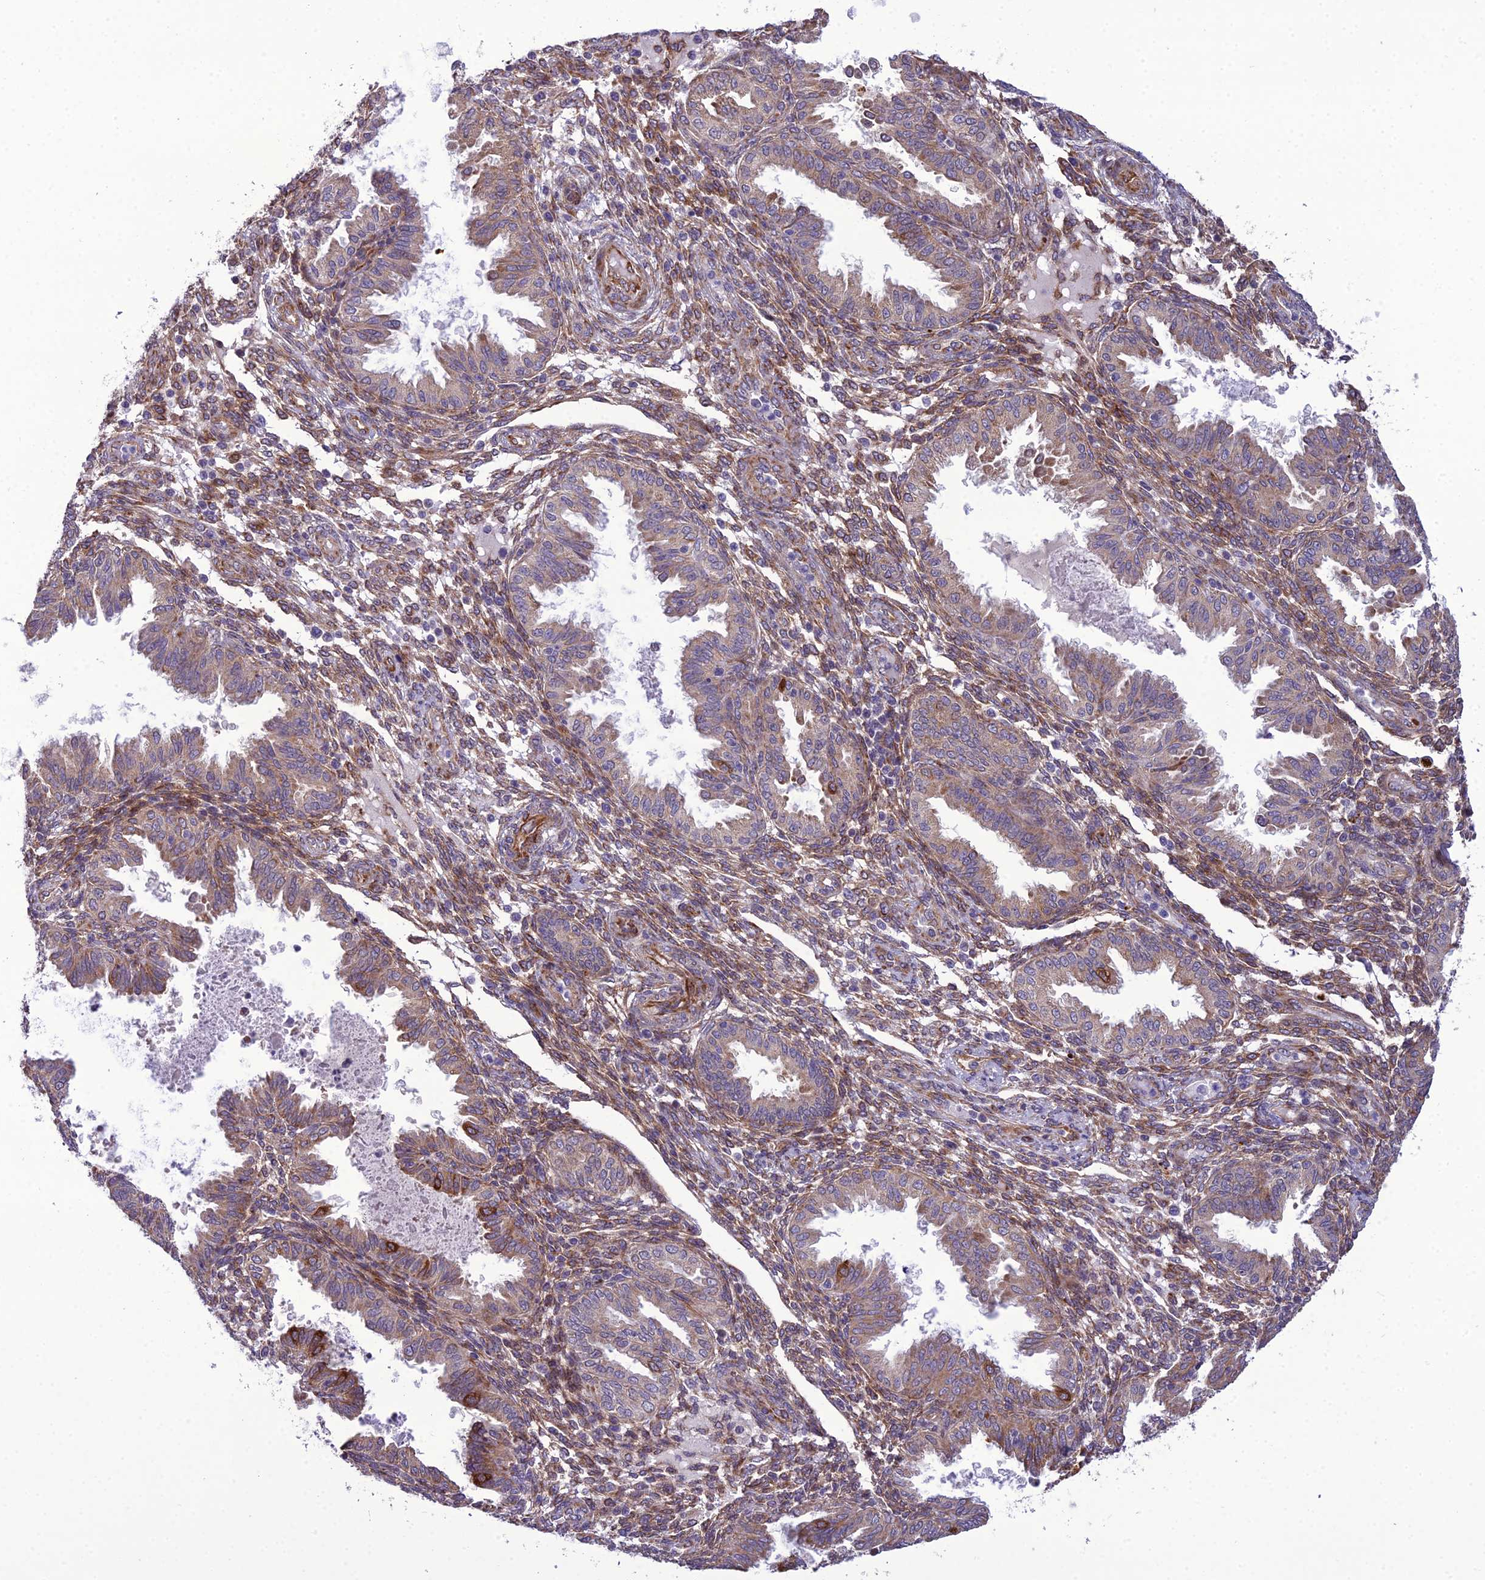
{"staining": {"intensity": "weak", "quantity": "25%-75%", "location": "cytoplasmic/membranous"}, "tissue": "endometrium", "cell_type": "Cells in endometrial stroma", "image_type": "normal", "snomed": [{"axis": "morphology", "description": "Normal tissue, NOS"}, {"axis": "topography", "description": "Endometrium"}], "caption": "High-power microscopy captured an immunohistochemistry (IHC) photomicrograph of unremarkable endometrium, revealing weak cytoplasmic/membranous positivity in about 25%-75% of cells in endometrial stroma.", "gene": "NODAL", "patient": {"sex": "female", "age": 33}}